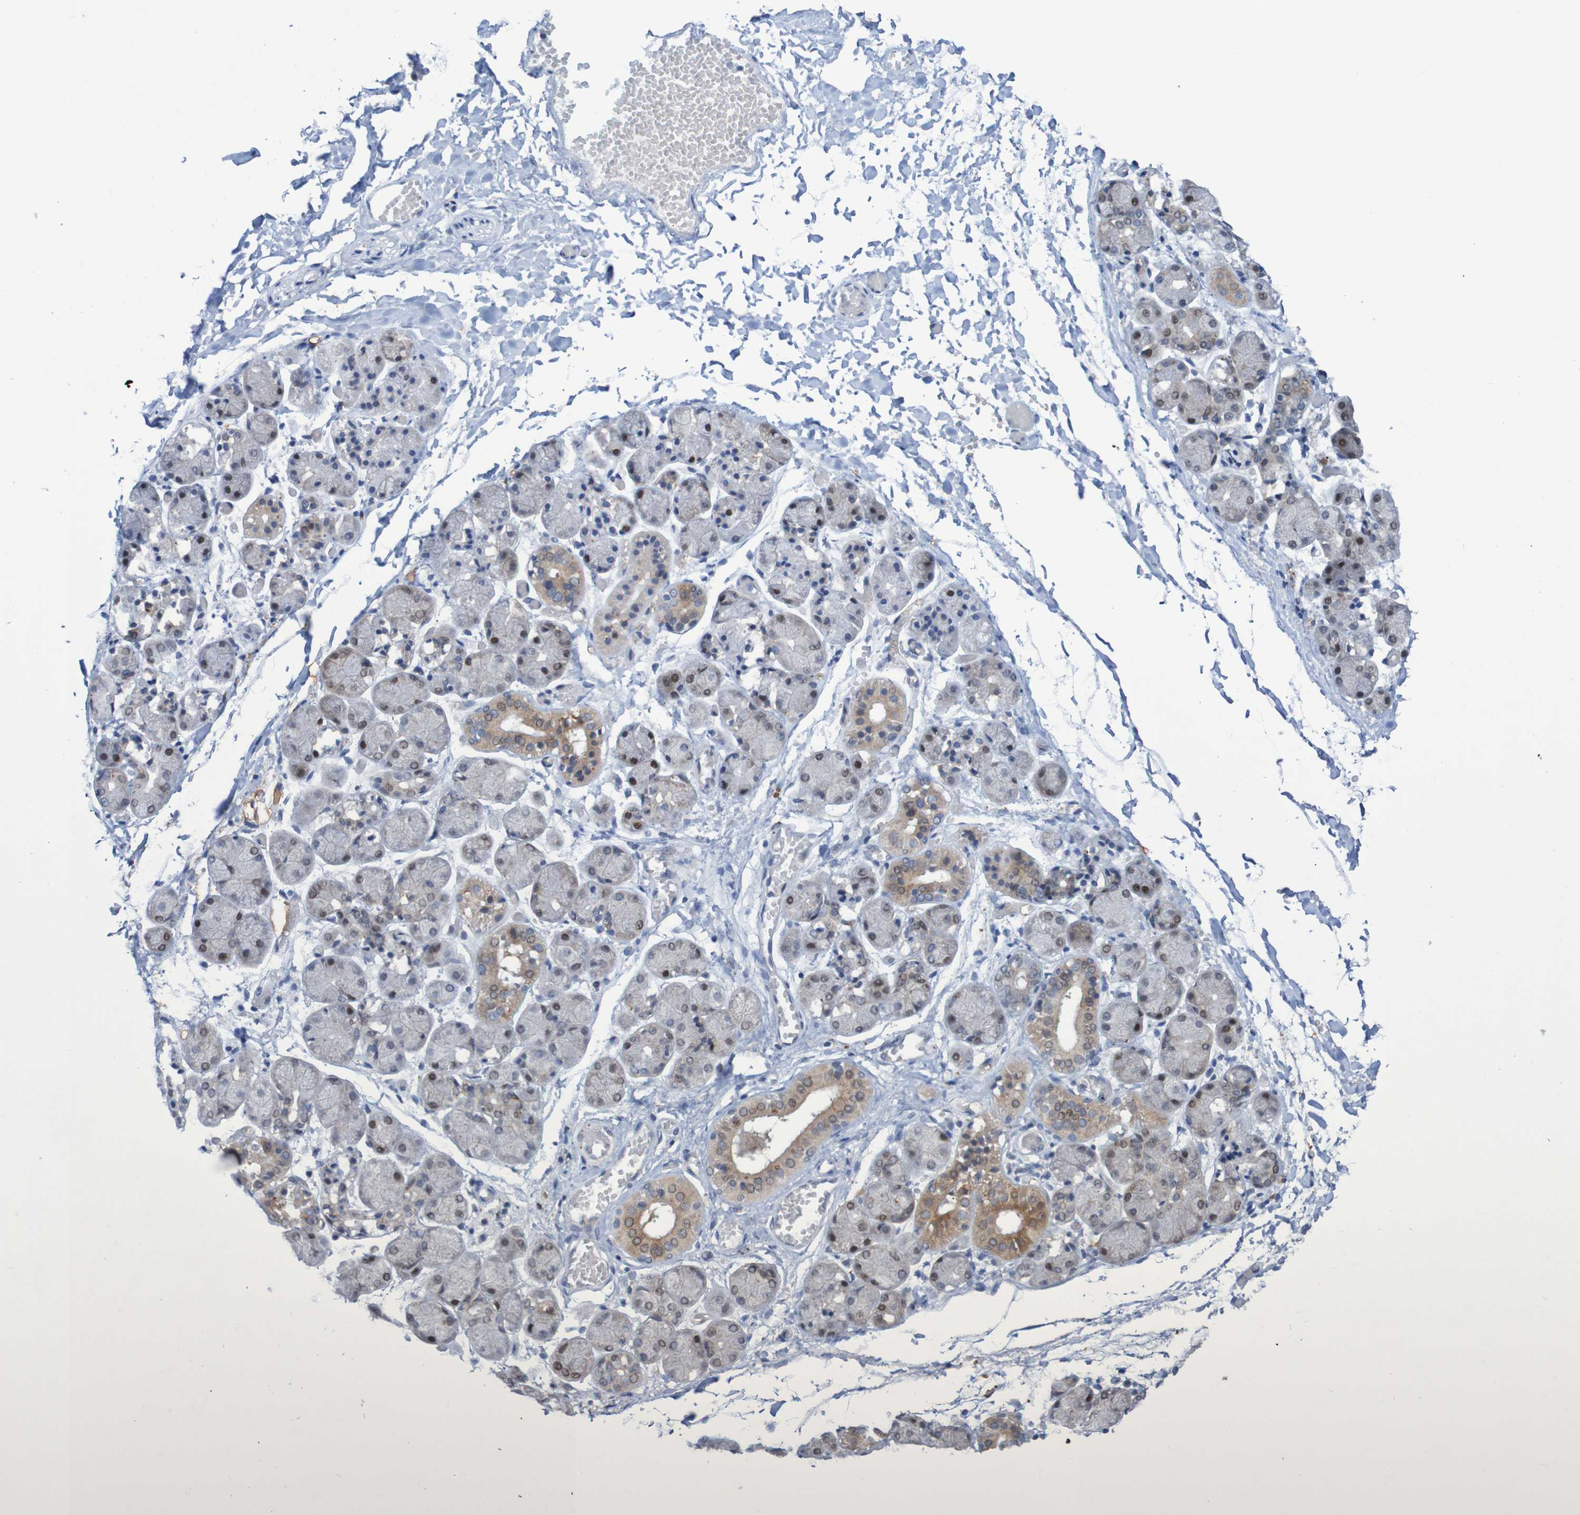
{"staining": {"intensity": "moderate", "quantity": "<25%", "location": "cytoplasmic/membranous,nuclear"}, "tissue": "salivary gland", "cell_type": "Glandular cells", "image_type": "normal", "snomed": [{"axis": "morphology", "description": "Normal tissue, NOS"}, {"axis": "topography", "description": "Salivary gland"}], "caption": "The photomicrograph displays immunohistochemical staining of benign salivary gland. There is moderate cytoplasmic/membranous,nuclear staining is identified in approximately <25% of glandular cells.", "gene": "FBP1", "patient": {"sex": "female", "age": 24}}